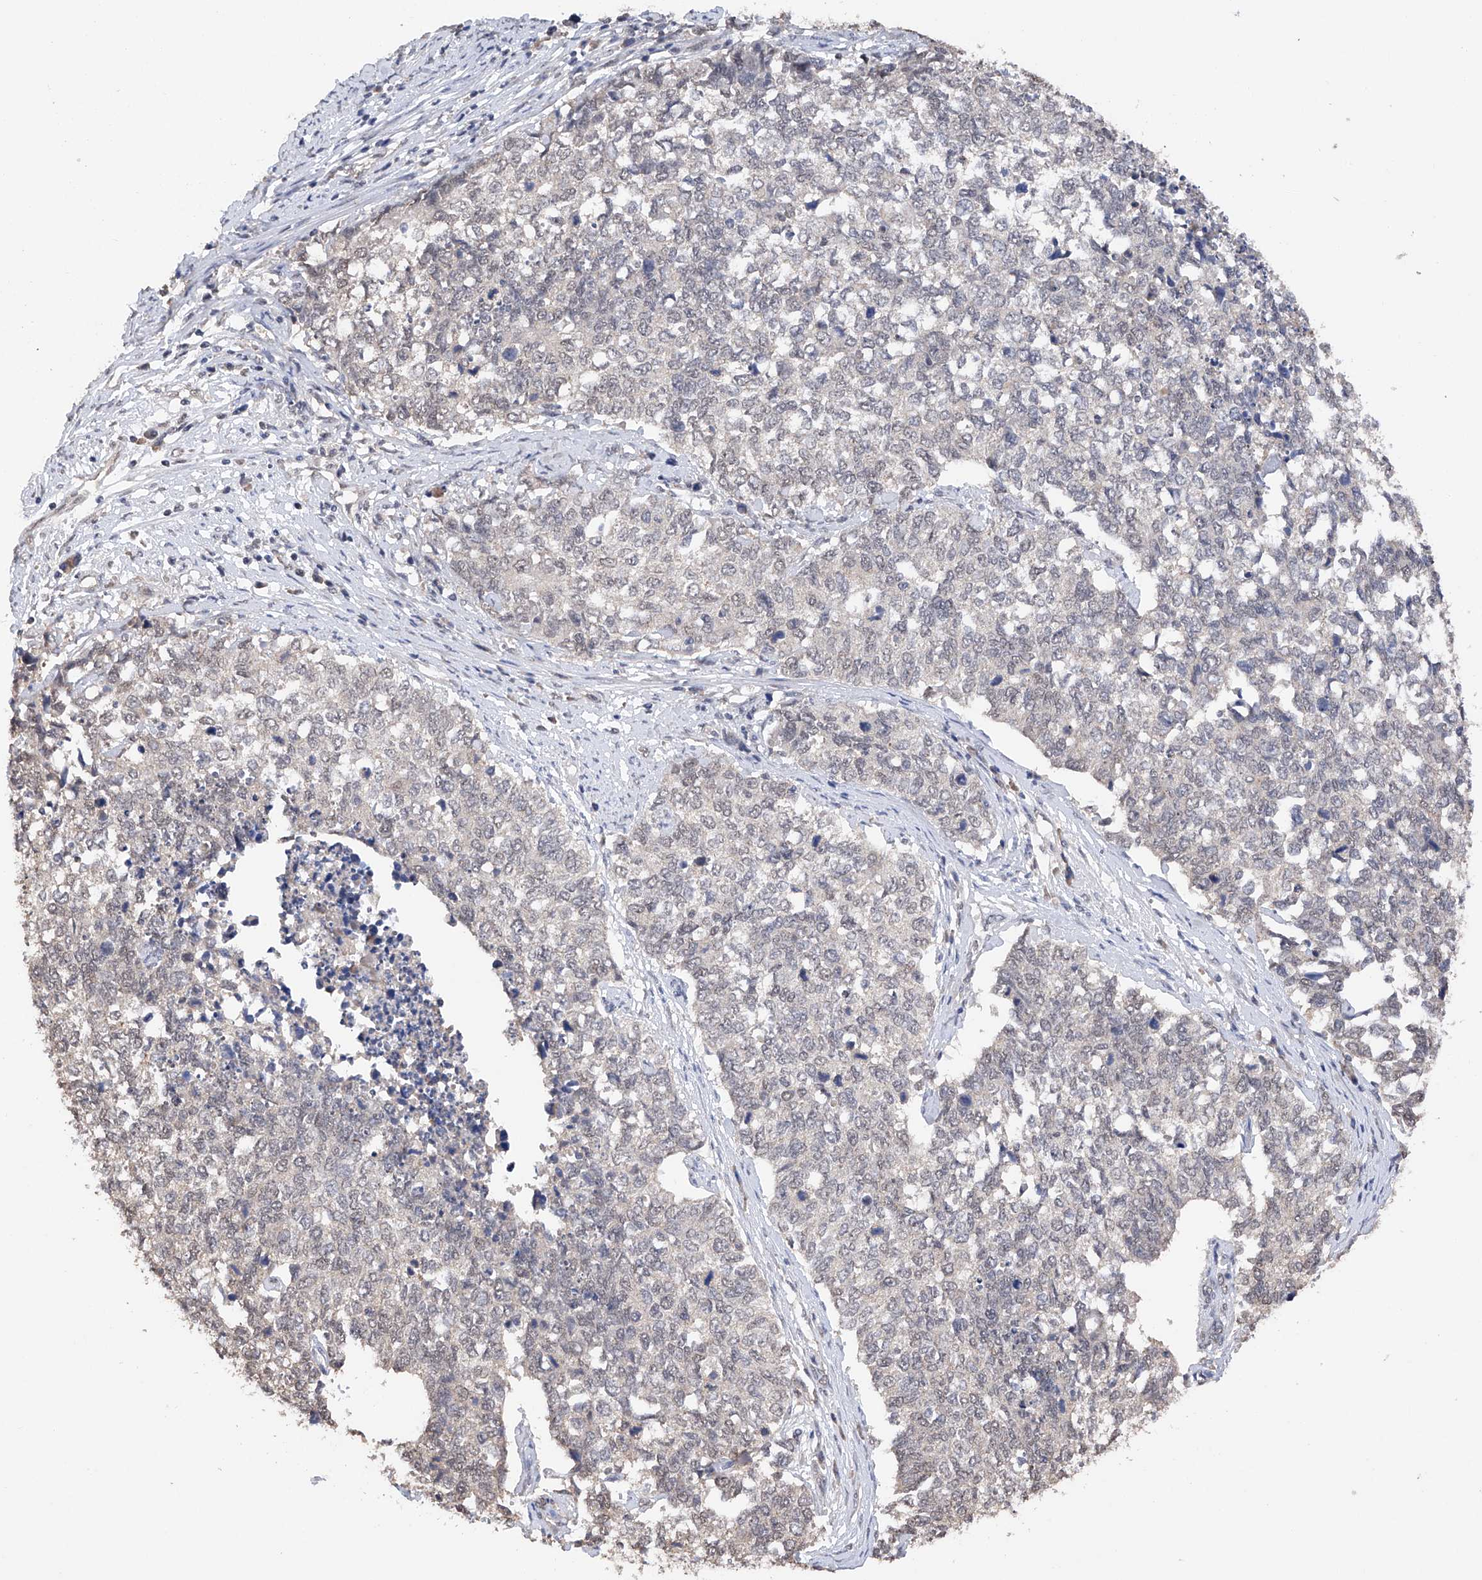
{"staining": {"intensity": "negative", "quantity": "none", "location": "none"}, "tissue": "cervical cancer", "cell_type": "Tumor cells", "image_type": "cancer", "snomed": [{"axis": "morphology", "description": "Squamous cell carcinoma, NOS"}, {"axis": "topography", "description": "Cervix"}], "caption": "Tumor cells are negative for protein expression in human squamous cell carcinoma (cervical).", "gene": "DMAP1", "patient": {"sex": "female", "age": 63}}